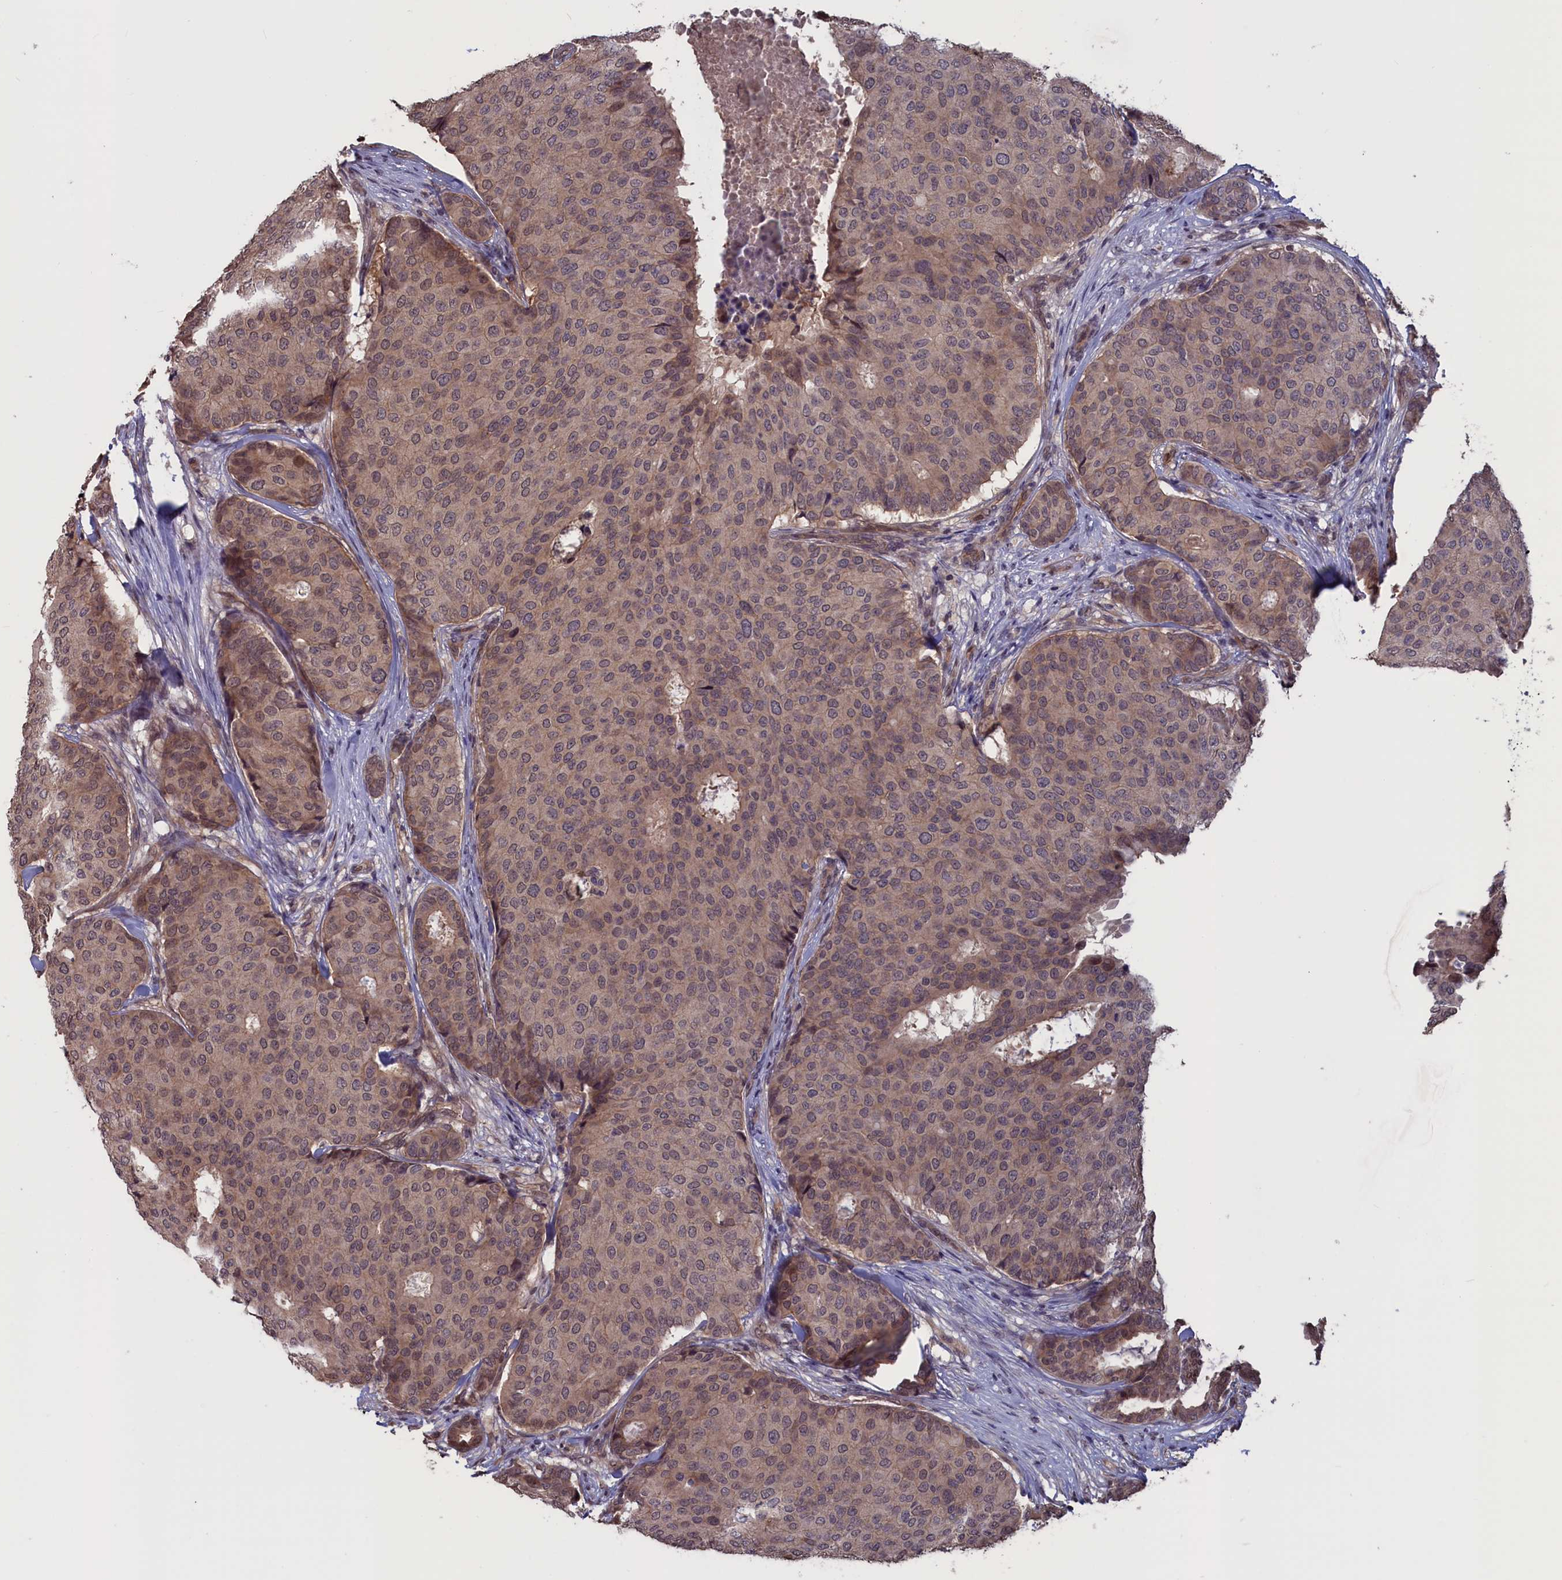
{"staining": {"intensity": "moderate", "quantity": "25%-75%", "location": "cytoplasmic/membranous,nuclear"}, "tissue": "breast cancer", "cell_type": "Tumor cells", "image_type": "cancer", "snomed": [{"axis": "morphology", "description": "Duct carcinoma"}, {"axis": "topography", "description": "Breast"}], "caption": "Brown immunohistochemical staining in infiltrating ductal carcinoma (breast) demonstrates moderate cytoplasmic/membranous and nuclear staining in about 25%-75% of tumor cells.", "gene": "PLP2", "patient": {"sex": "female", "age": 75}}